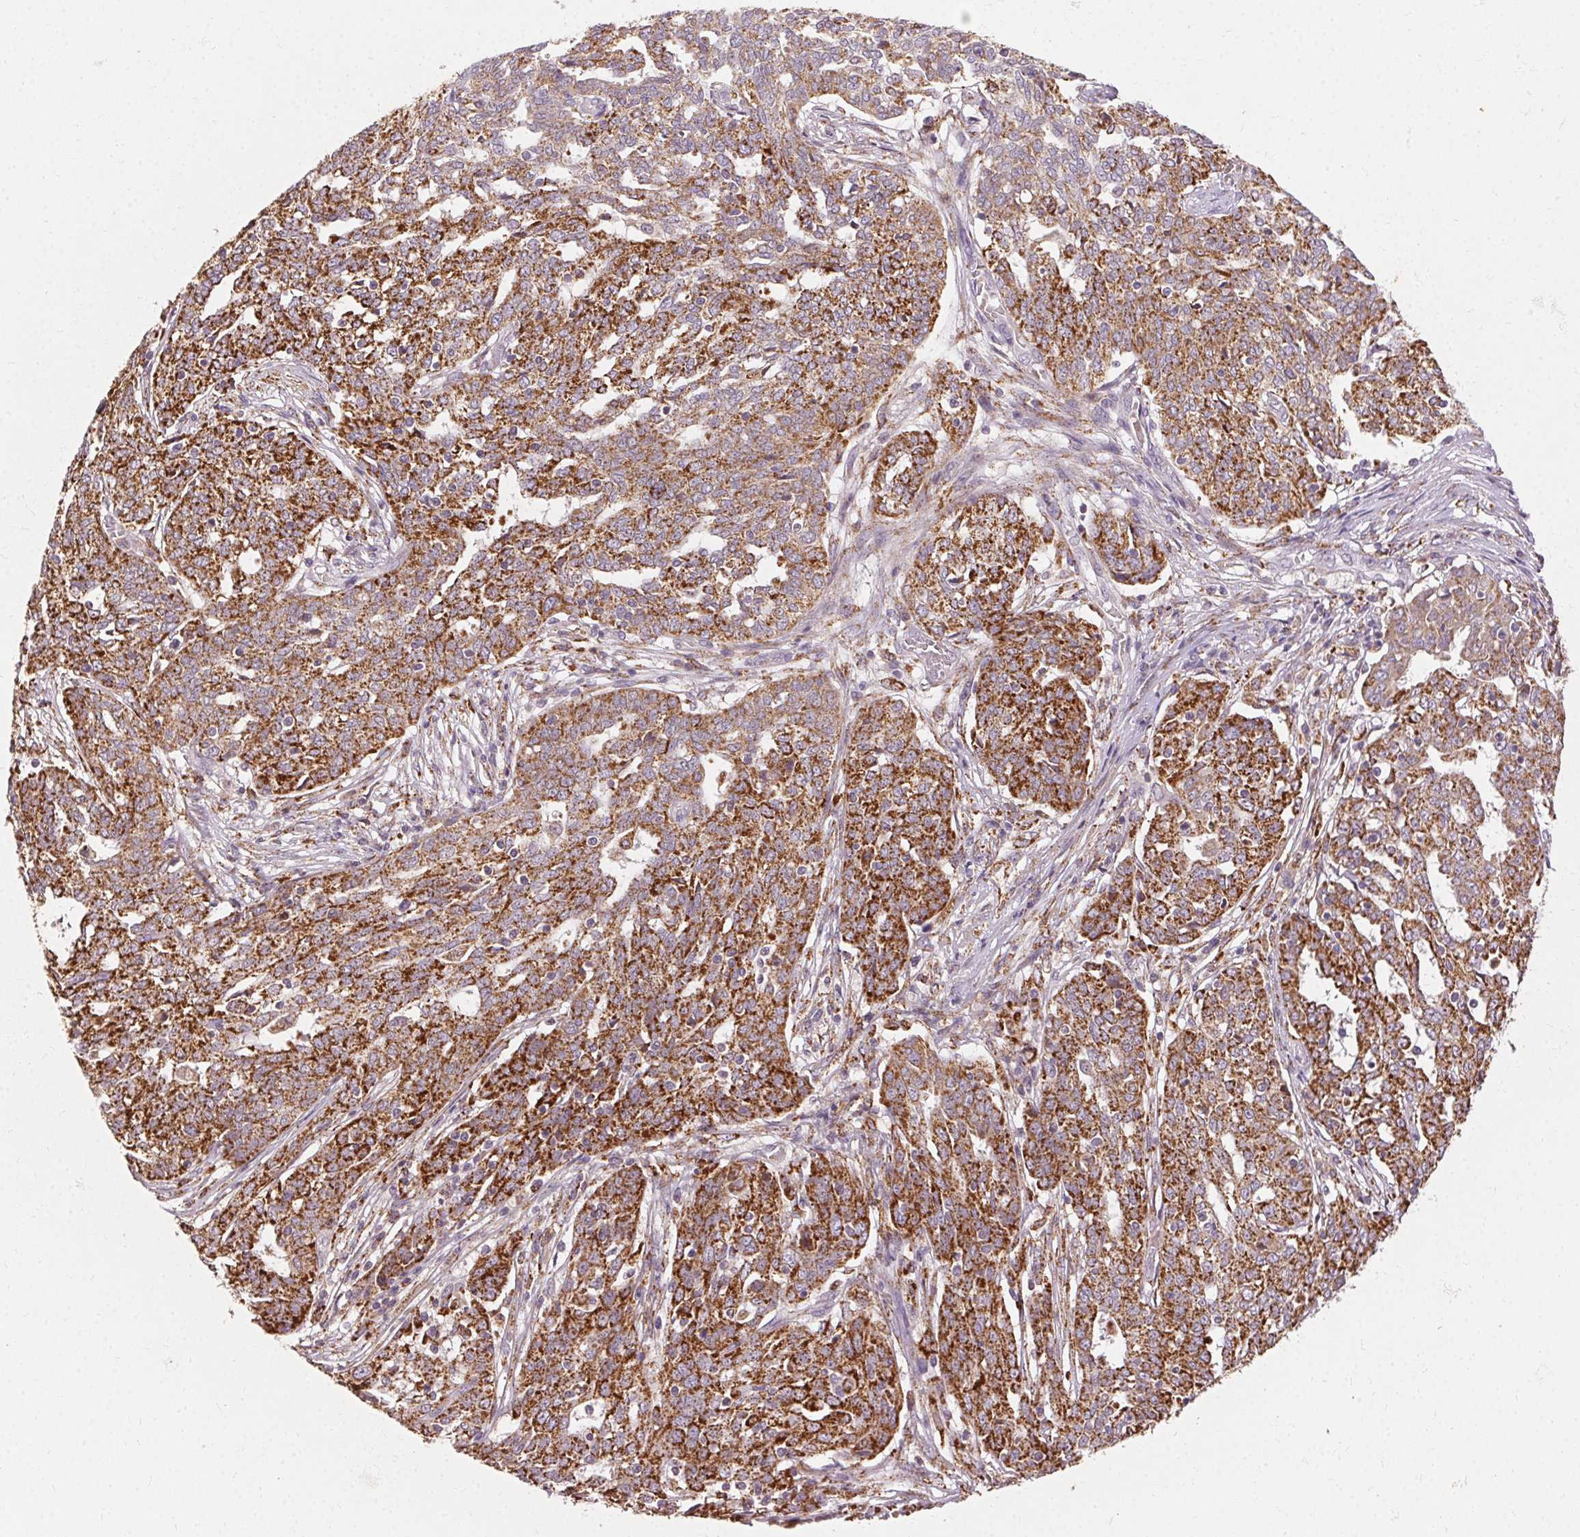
{"staining": {"intensity": "strong", "quantity": ">75%", "location": "cytoplasmic/membranous"}, "tissue": "ovarian cancer", "cell_type": "Tumor cells", "image_type": "cancer", "snomed": [{"axis": "morphology", "description": "Cystadenocarcinoma, serous, NOS"}, {"axis": "topography", "description": "Ovary"}], "caption": "A high-resolution photomicrograph shows immunohistochemistry (IHC) staining of ovarian serous cystadenocarcinoma, which exhibits strong cytoplasmic/membranous staining in about >75% of tumor cells.", "gene": "REP15", "patient": {"sex": "female", "age": 67}}